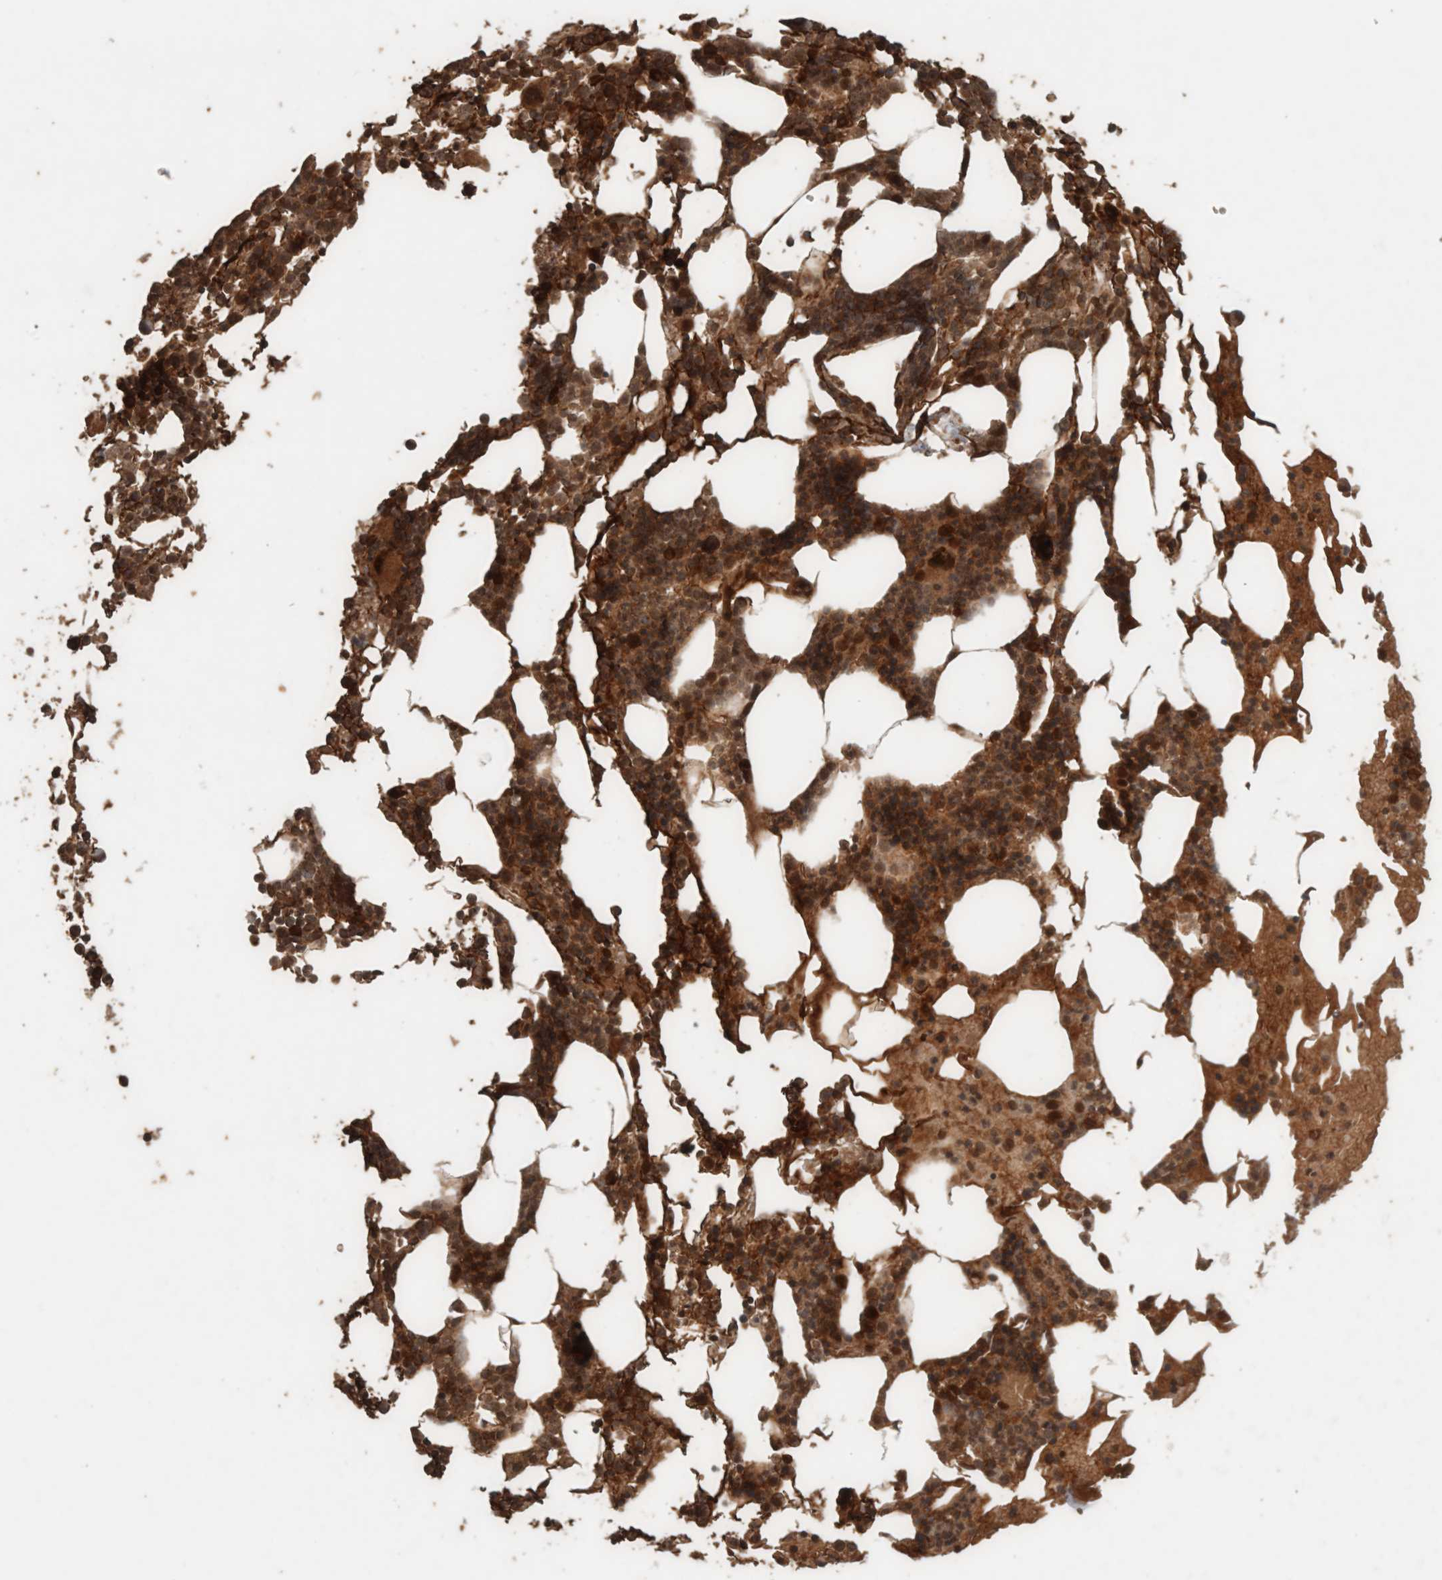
{"staining": {"intensity": "strong", "quantity": "25%-75%", "location": "cytoplasmic/membranous,nuclear"}, "tissue": "bone marrow", "cell_type": "Hematopoietic cells", "image_type": "normal", "snomed": [{"axis": "morphology", "description": "Normal tissue, NOS"}, {"axis": "morphology", "description": "Inflammation, NOS"}, {"axis": "topography", "description": "Bone marrow"}], "caption": "Hematopoietic cells reveal high levels of strong cytoplasmic/membranous,nuclear positivity in approximately 25%-75% of cells in benign human bone marrow.", "gene": "CNTROB", "patient": {"sex": "male", "age": 68}}